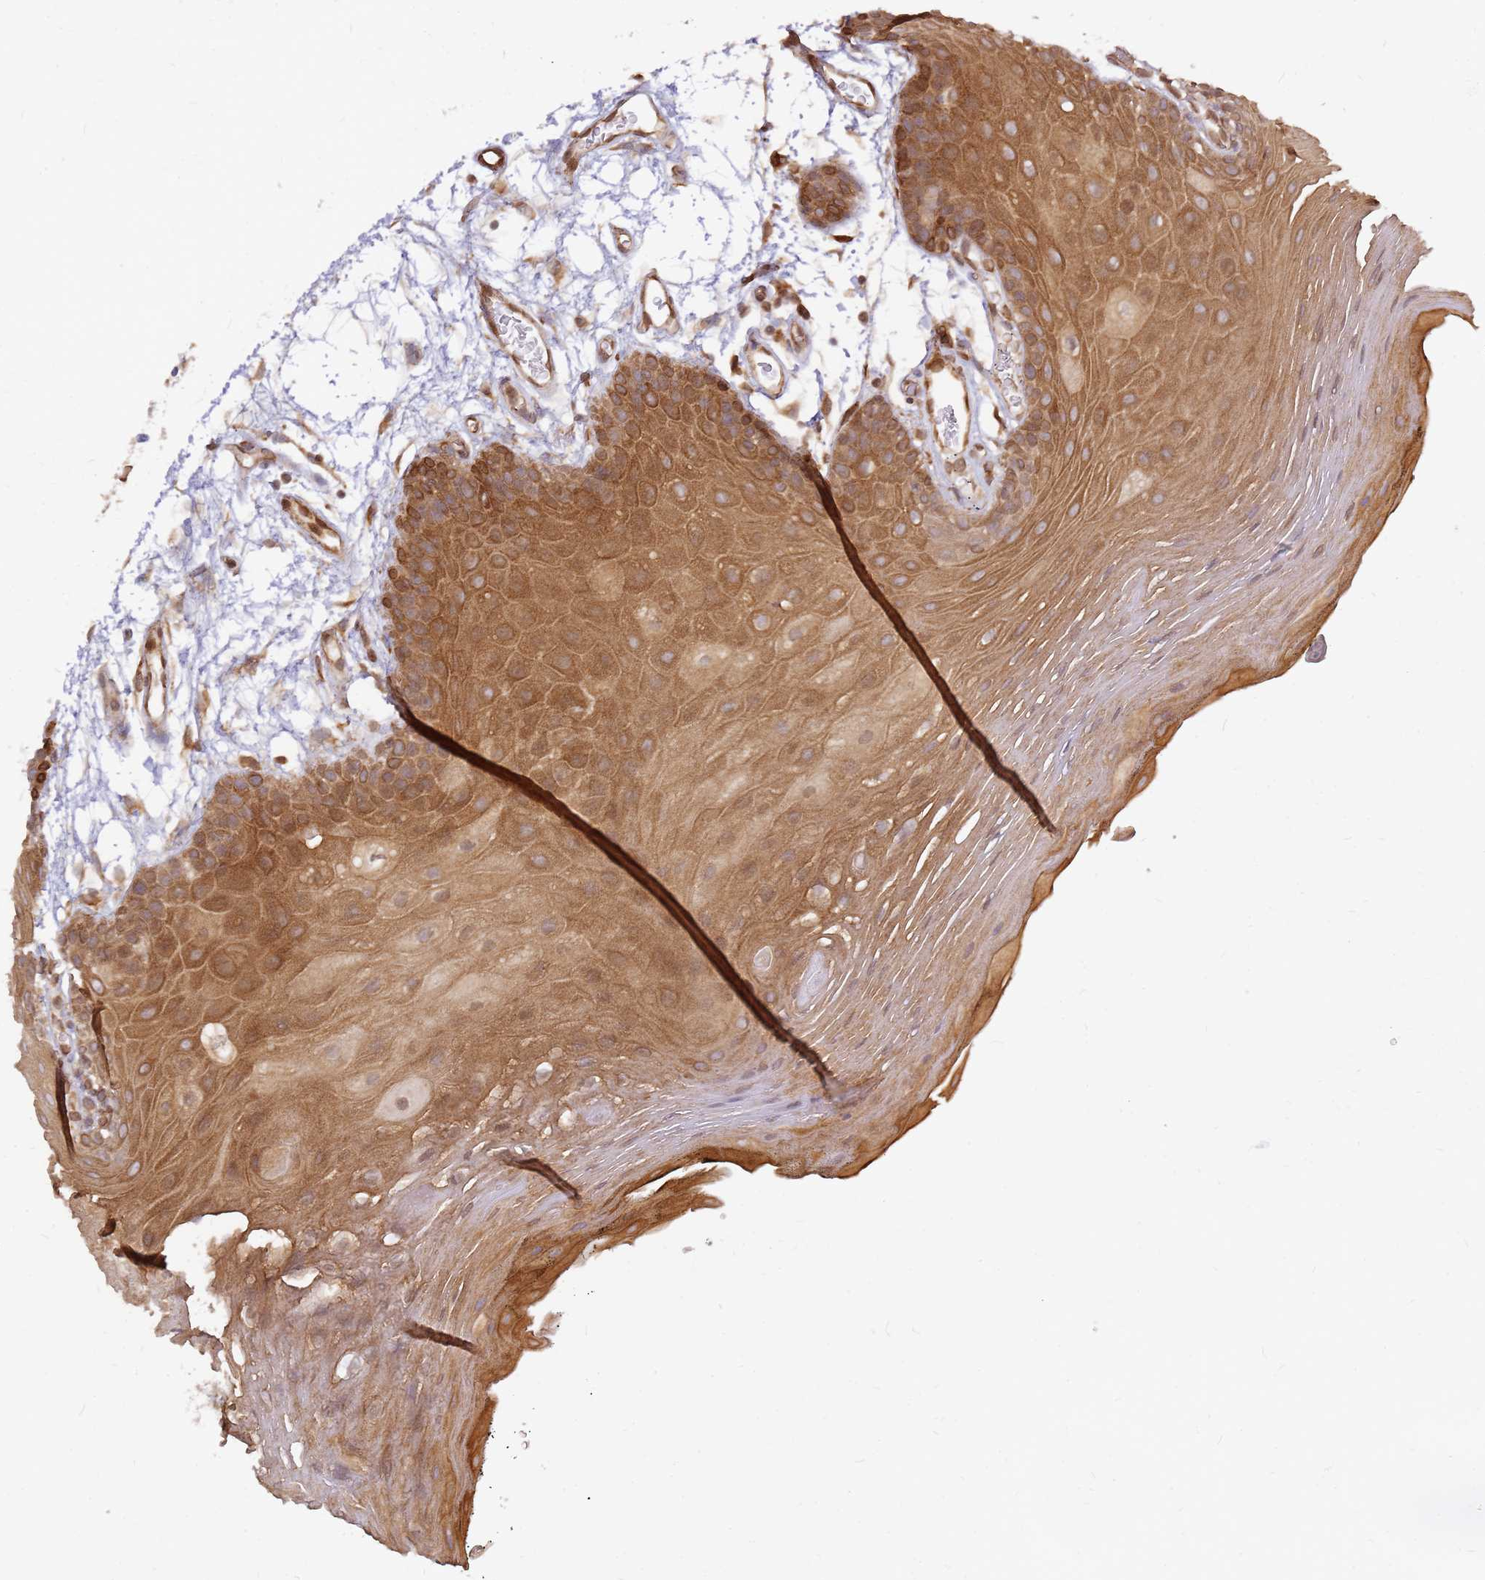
{"staining": {"intensity": "strong", "quantity": "25%-75%", "location": "cytoplasmic/membranous"}, "tissue": "oral mucosa", "cell_type": "Squamous epithelial cells", "image_type": "normal", "snomed": [{"axis": "morphology", "description": "Normal tissue, NOS"}, {"axis": "topography", "description": "Oral tissue"}, {"axis": "topography", "description": "Tounge, NOS"}], "caption": "Human oral mucosa stained for a protein (brown) exhibits strong cytoplasmic/membranous positive staining in approximately 25%-75% of squamous epithelial cells.", "gene": "NUDT14", "patient": {"sex": "female", "age": 81}}